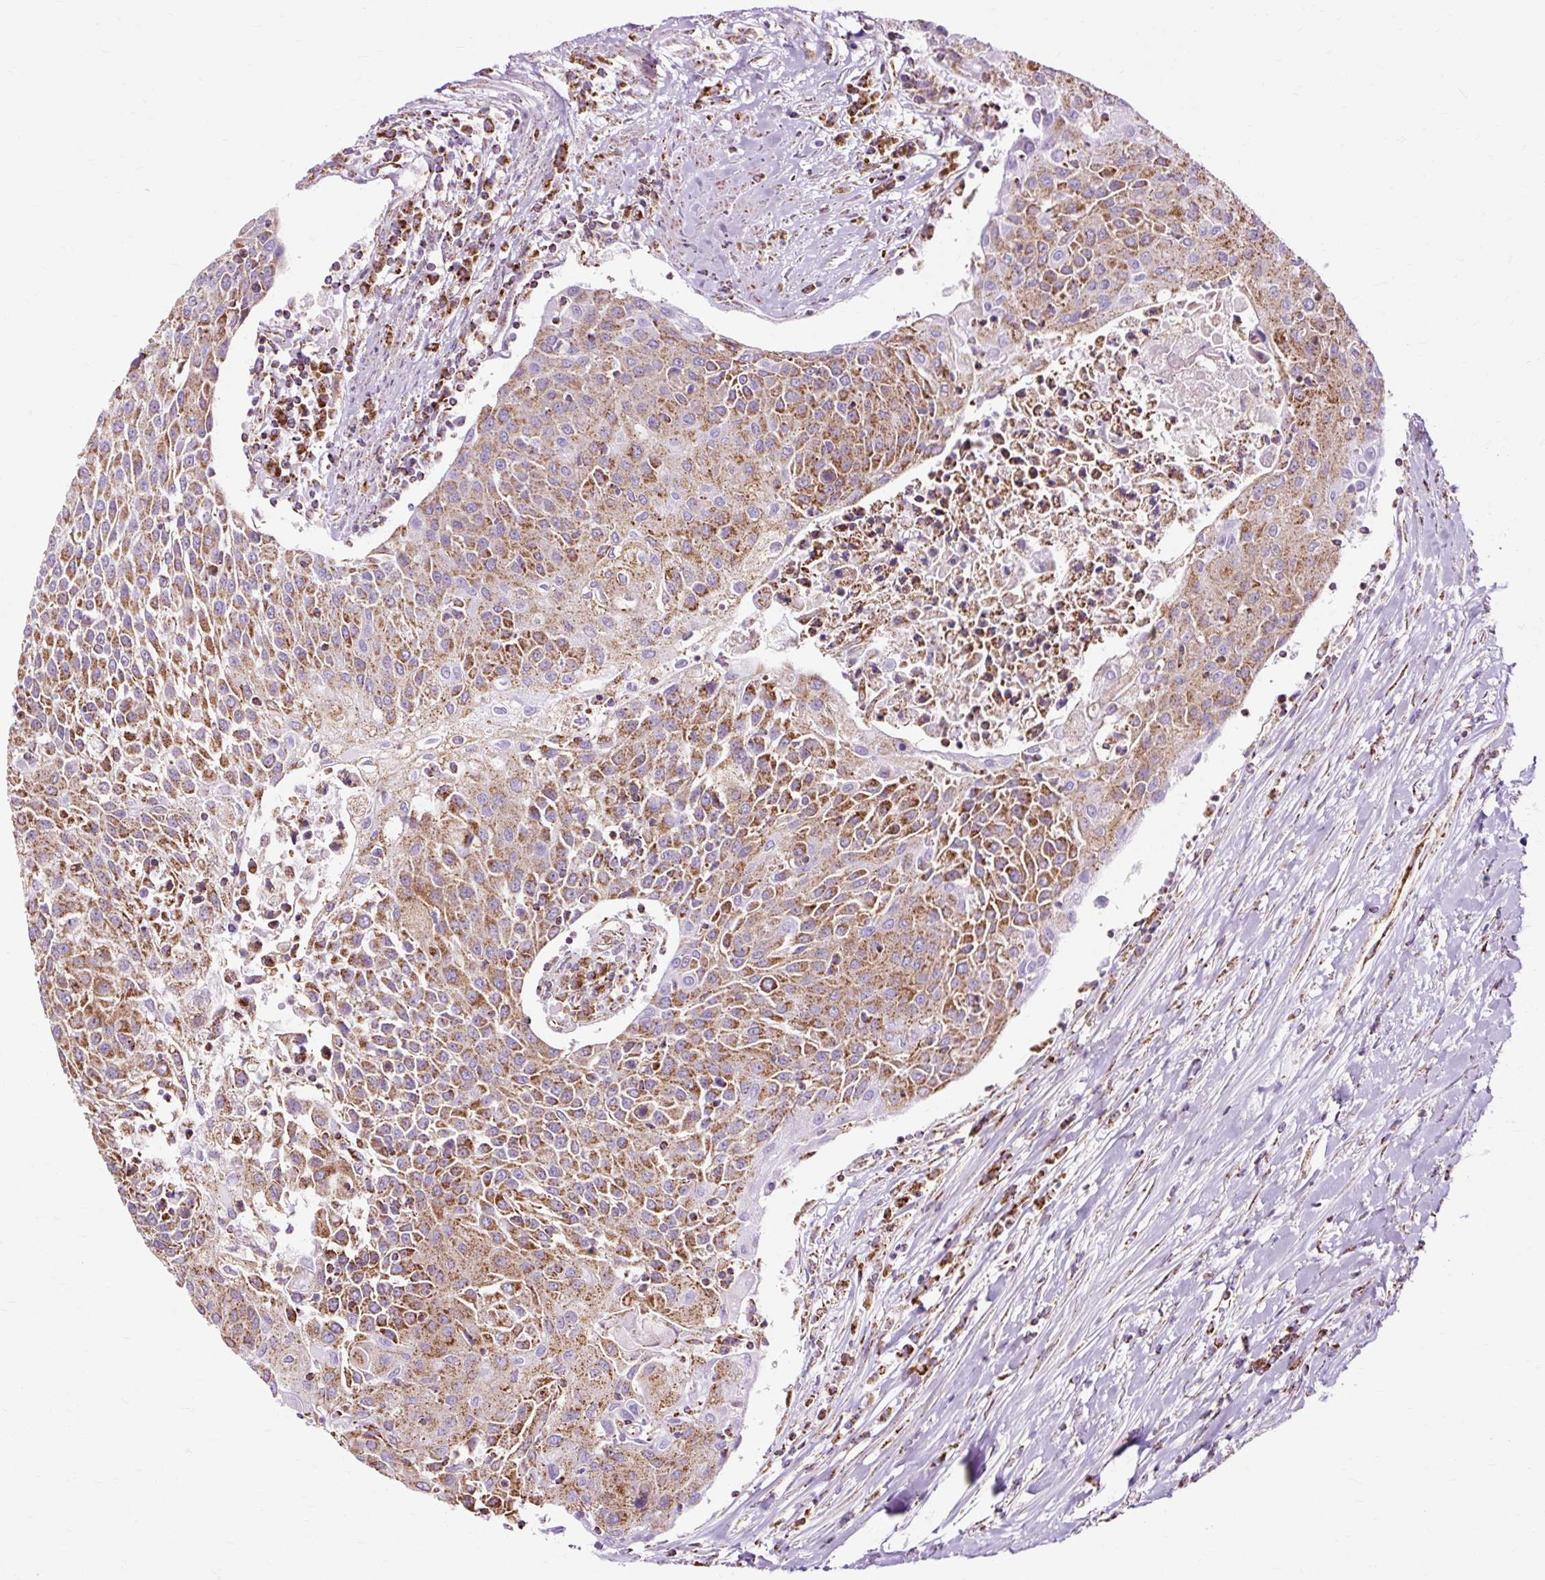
{"staining": {"intensity": "moderate", "quantity": ">75%", "location": "cytoplasmic/membranous"}, "tissue": "urothelial cancer", "cell_type": "Tumor cells", "image_type": "cancer", "snomed": [{"axis": "morphology", "description": "Urothelial carcinoma, High grade"}, {"axis": "topography", "description": "Urinary bladder"}], "caption": "DAB (3,3'-diaminobenzidine) immunohistochemical staining of high-grade urothelial carcinoma reveals moderate cytoplasmic/membranous protein positivity in approximately >75% of tumor cells.", "gene": "DLAT", "patient": {"sex": "female", "age": 85}}